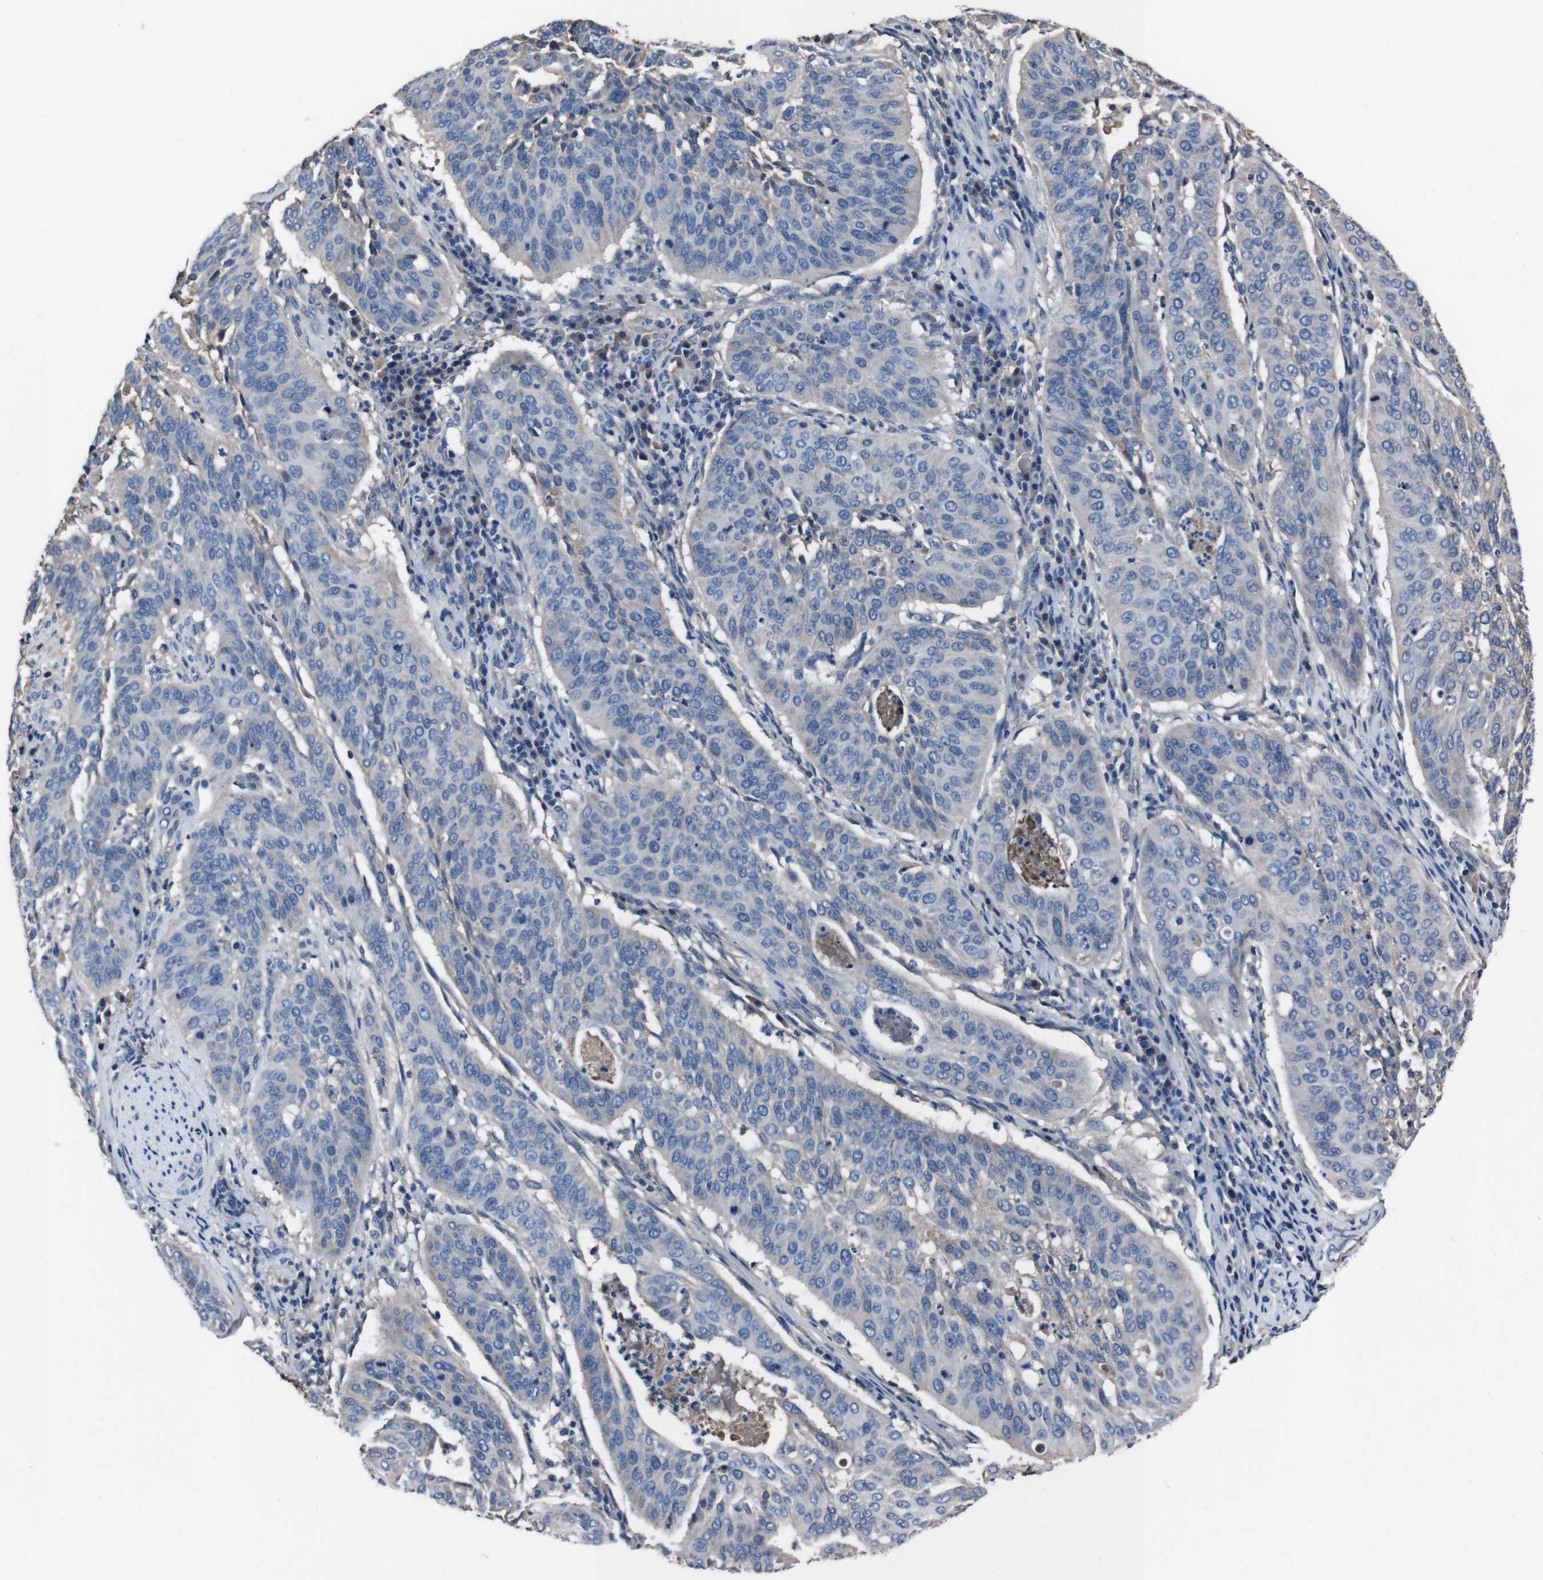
{"staining": {"intensity": "weak", "quantity": "<25%", "location": "cytoplasmic/membranous"}, "tissue": "cervical cancer", "cell_type": "Tumor cells", "image_type": "cancer", "snomed": [{"axis": "morphology", "description": "Normal tissue, NOS"}, {"axis": "morphology", "description": "Squamous cell carcinoma, NOS"}, {"axis": "topography", "description": "Cervix"}], "caption": "Human squamous cell carcinoma (cervical) stained for a protein using IHC displays no positivity in tumor cells.", "gene": "LEP", "patient": {"sex": "female", "age": 39}}